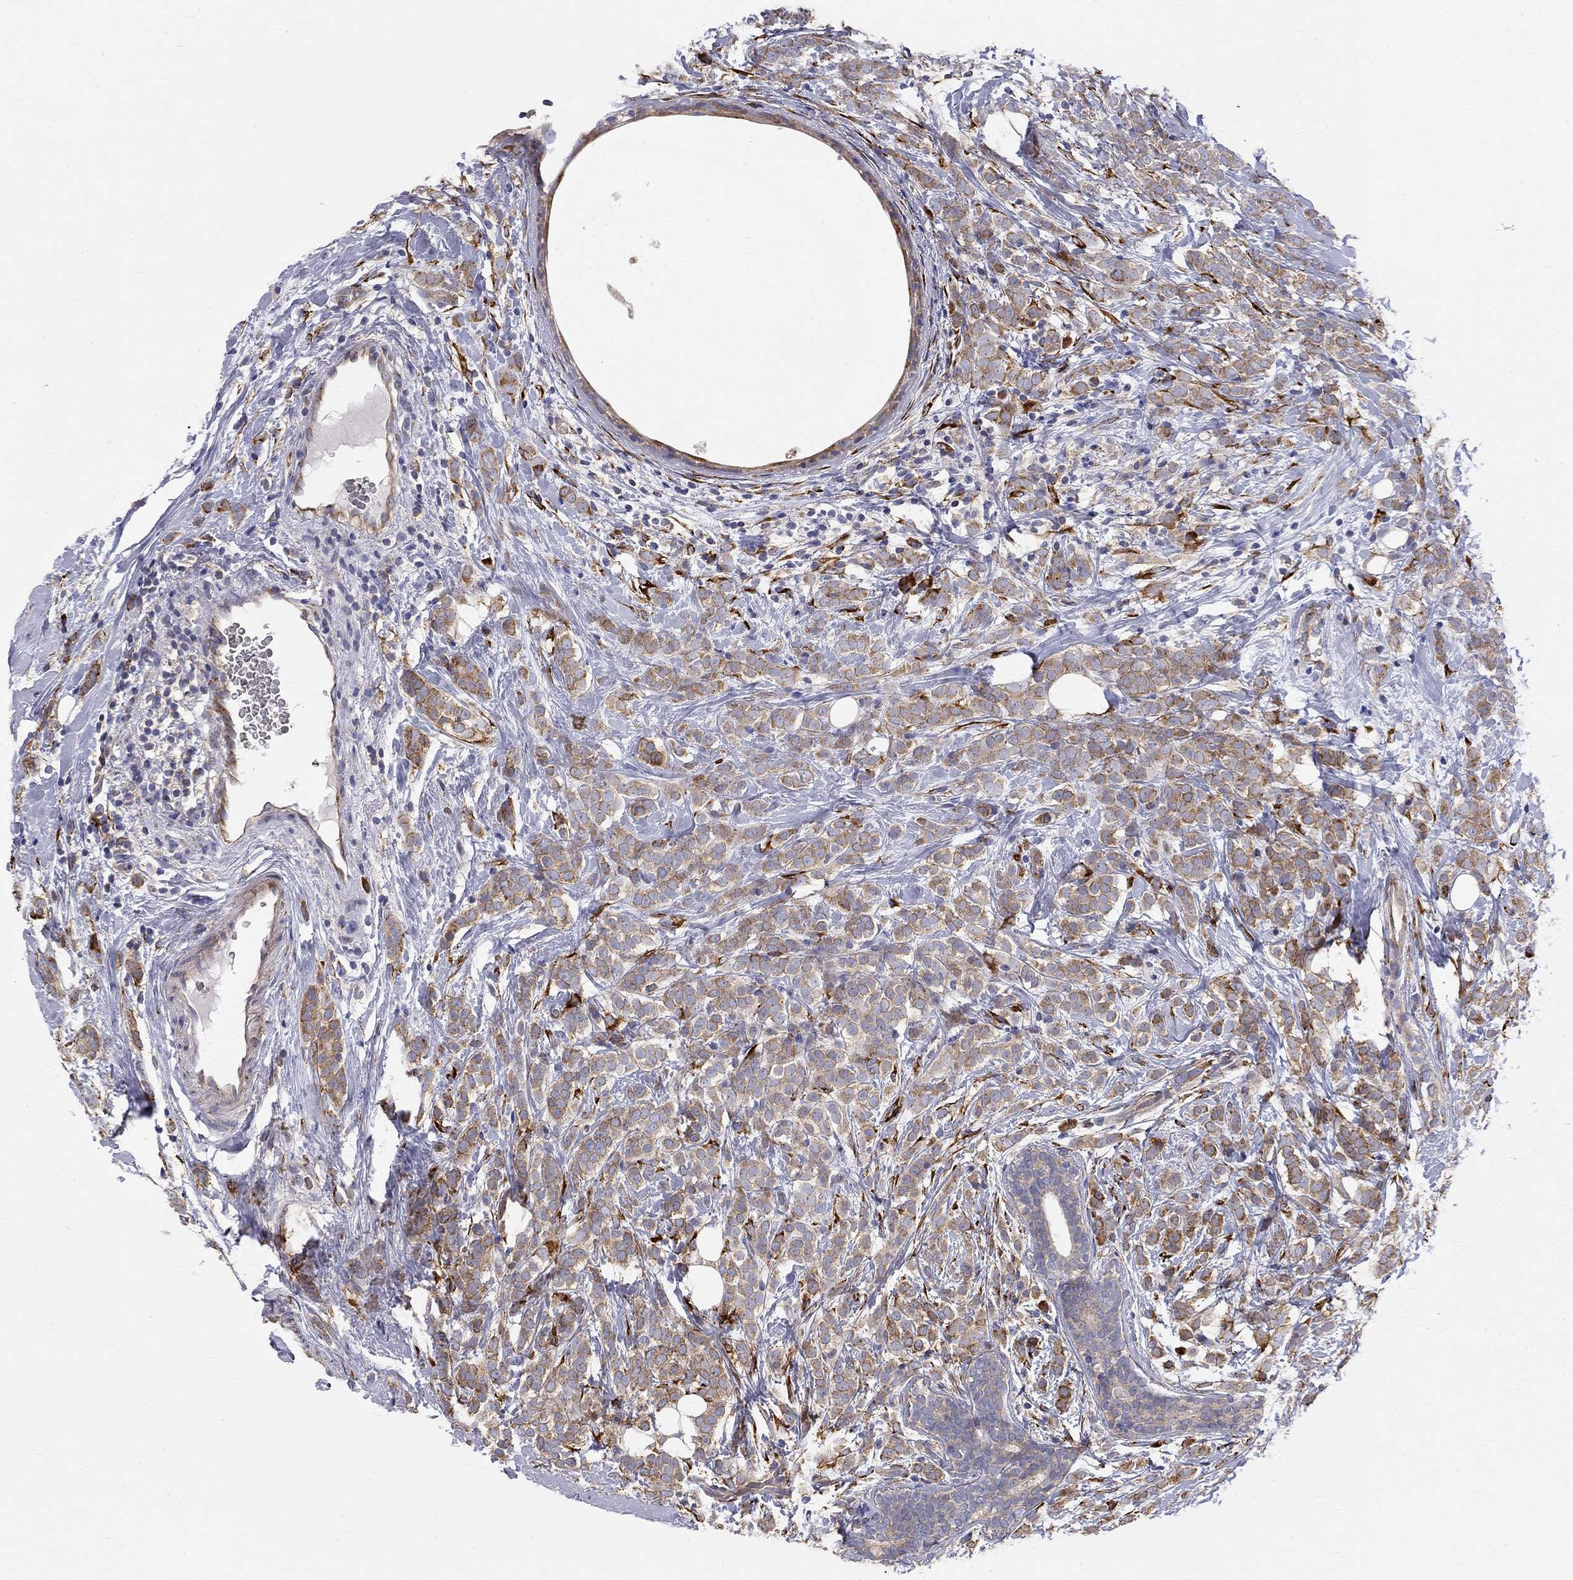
{"staining": {"intensity": "moderate", "quantity": ">75%", "location": "cytoplasmic/membranous"}, "tissue": "breast cancer", "cell_type": "Tumor cells", "image_type": "cancer", "snomed": [{"axis": "morphology", "description": "Lobular carcinoma"}, {"axis": "topography", "description": "Breast"}], "caption": "This photomicrograph exhibits breast lobular carcinoma stained with IHC to label a protein in brown. The cytoplasmic/membranous of tumor cells show moderate positivity for the protein. Nuclei are counter-stained blue.", "gene": "CASTOR1", "patient": {"sex": "female", "age": 49}}